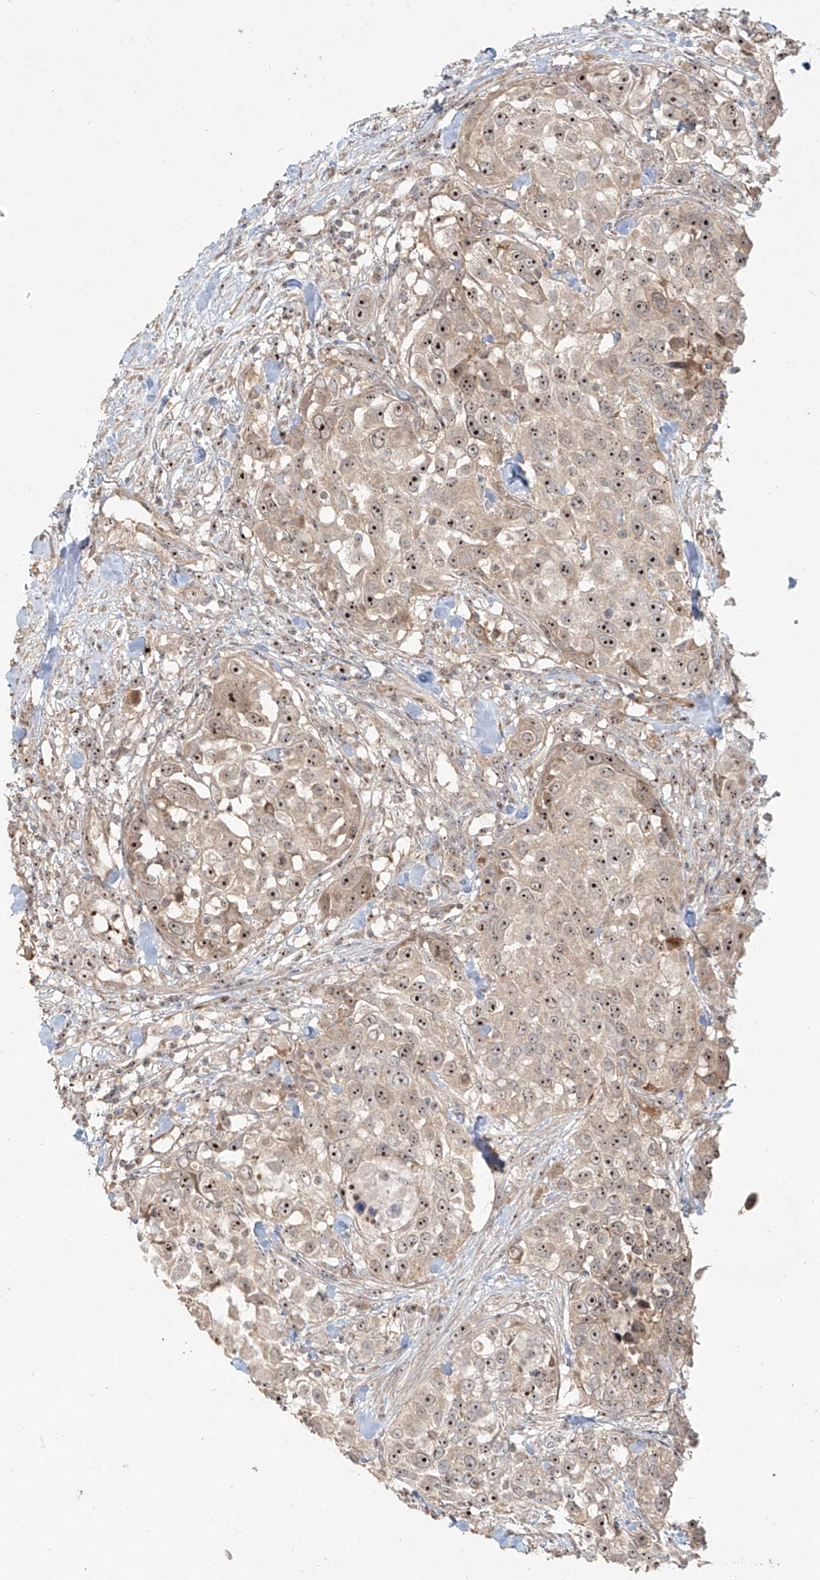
{"staining": {"intensity": "moderate", "quantity": ">75%", "location": "cytoplasmic/membranous,nuclear"}, "tissue": "urothelial cancer", "cell_type": "Tumor cells", "image_type": "cancer", "snomed": [{"axis": "morphology", "description": "Urothelial carcinoma, High grade"}, {"axis": "topography", "description": "Urinary bladder"}], "caption": "Urothelial carcinoma (high-grade) stained with a protein marker demonstrates moderate staining in tumor cells.", "gene": "BYSL", "patient": {"sex": "female", "age": 80}}